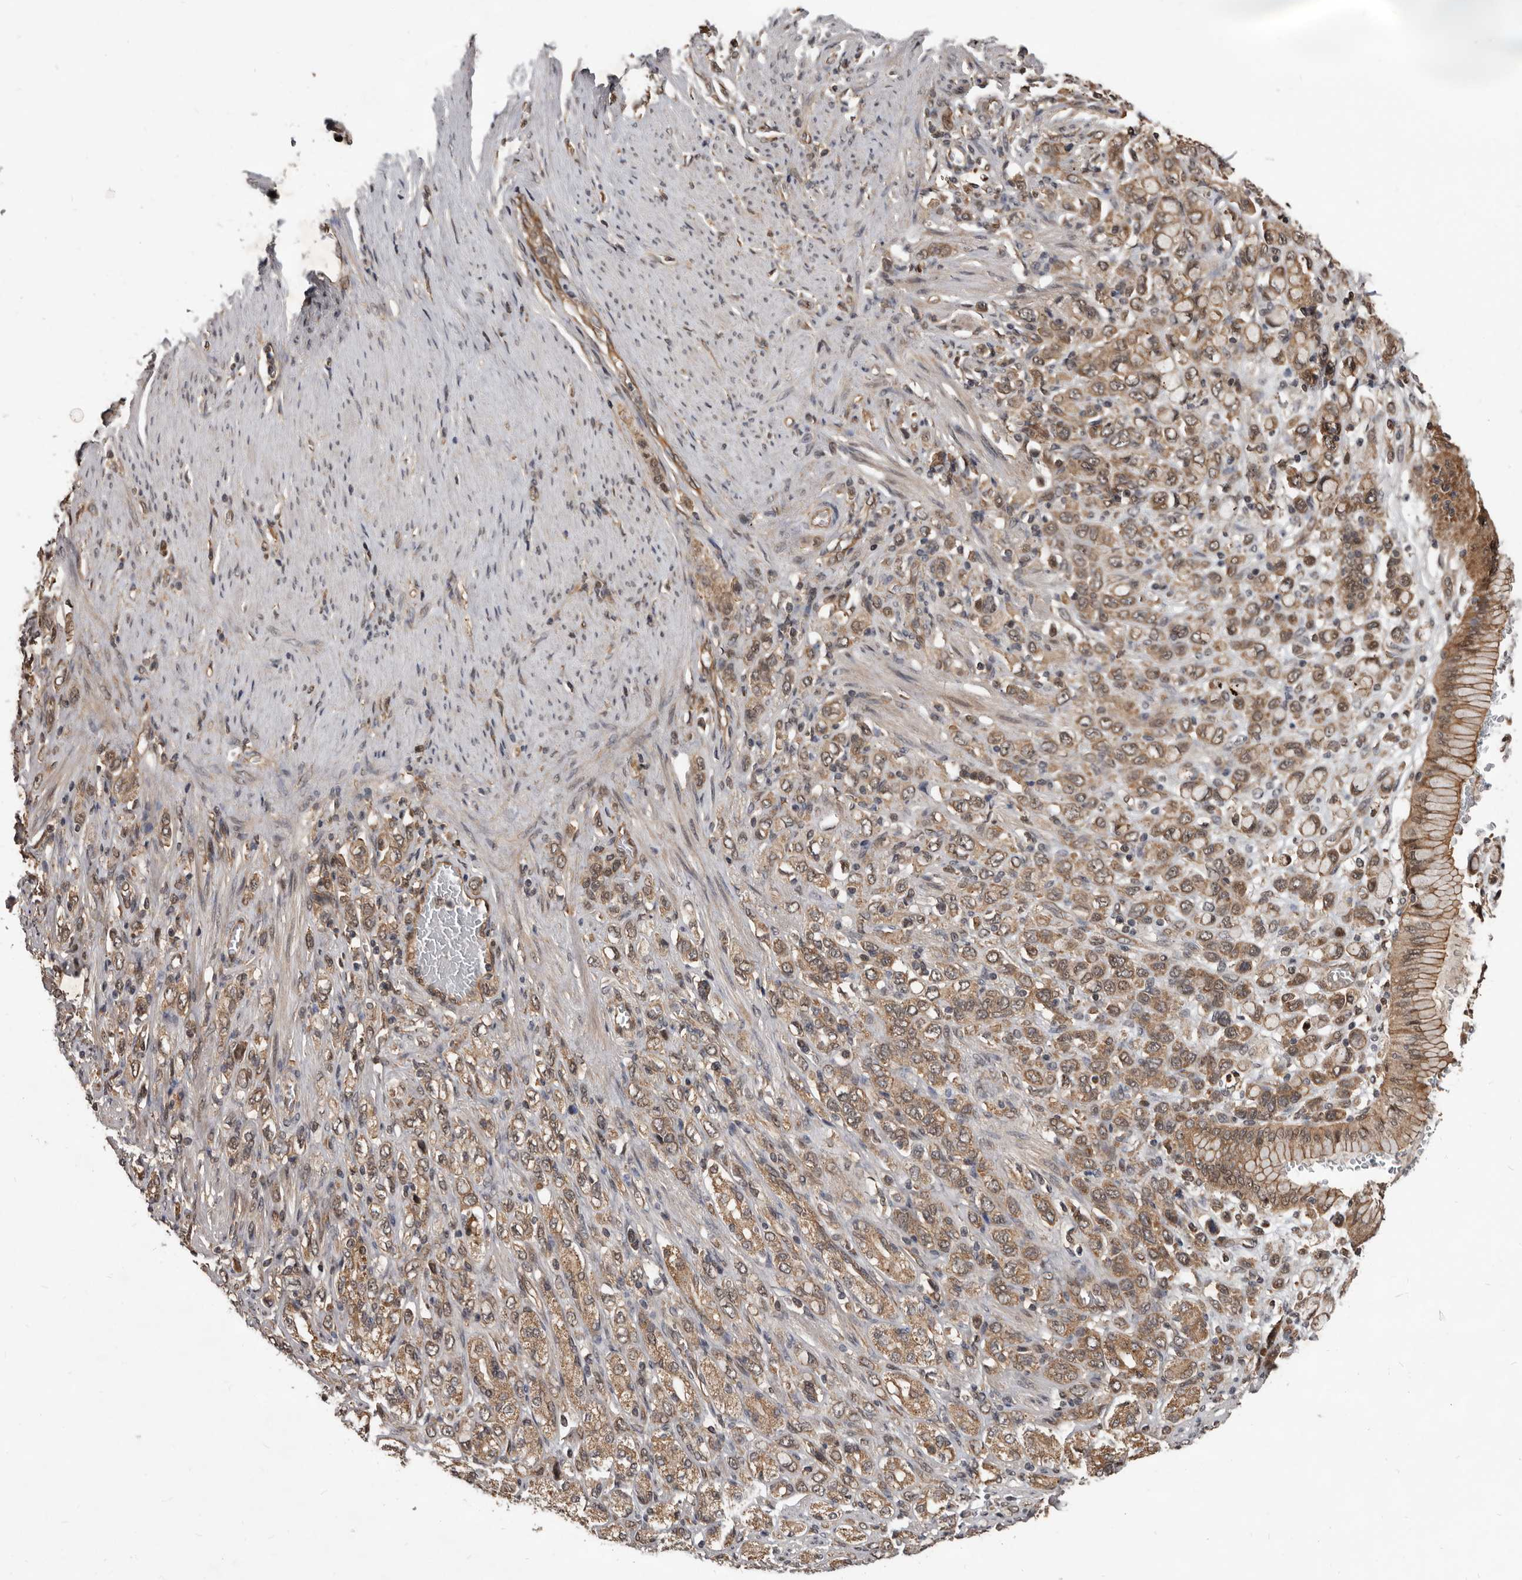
{"staining": {"intensity": "moderate", "quantity": ">75%", "location": "cytoplasmic/membranous"}, "tissue": "stomach cancer", "cell_type": "Tumor cells", "image_type": "cancer", "snomed": [{"axis": "morphology", "description": "Adenocarcinoma, NOS"}, {"axis": "topography", "description": "Stomach"}], "caption": "Human stomach cancer stained for a protein (brown) shows moderate cytoplasmic/membranous positive staining in about >75% of tumor cells.", "gene": "AHR", "patient": {"sex": "female", "age": 65}}